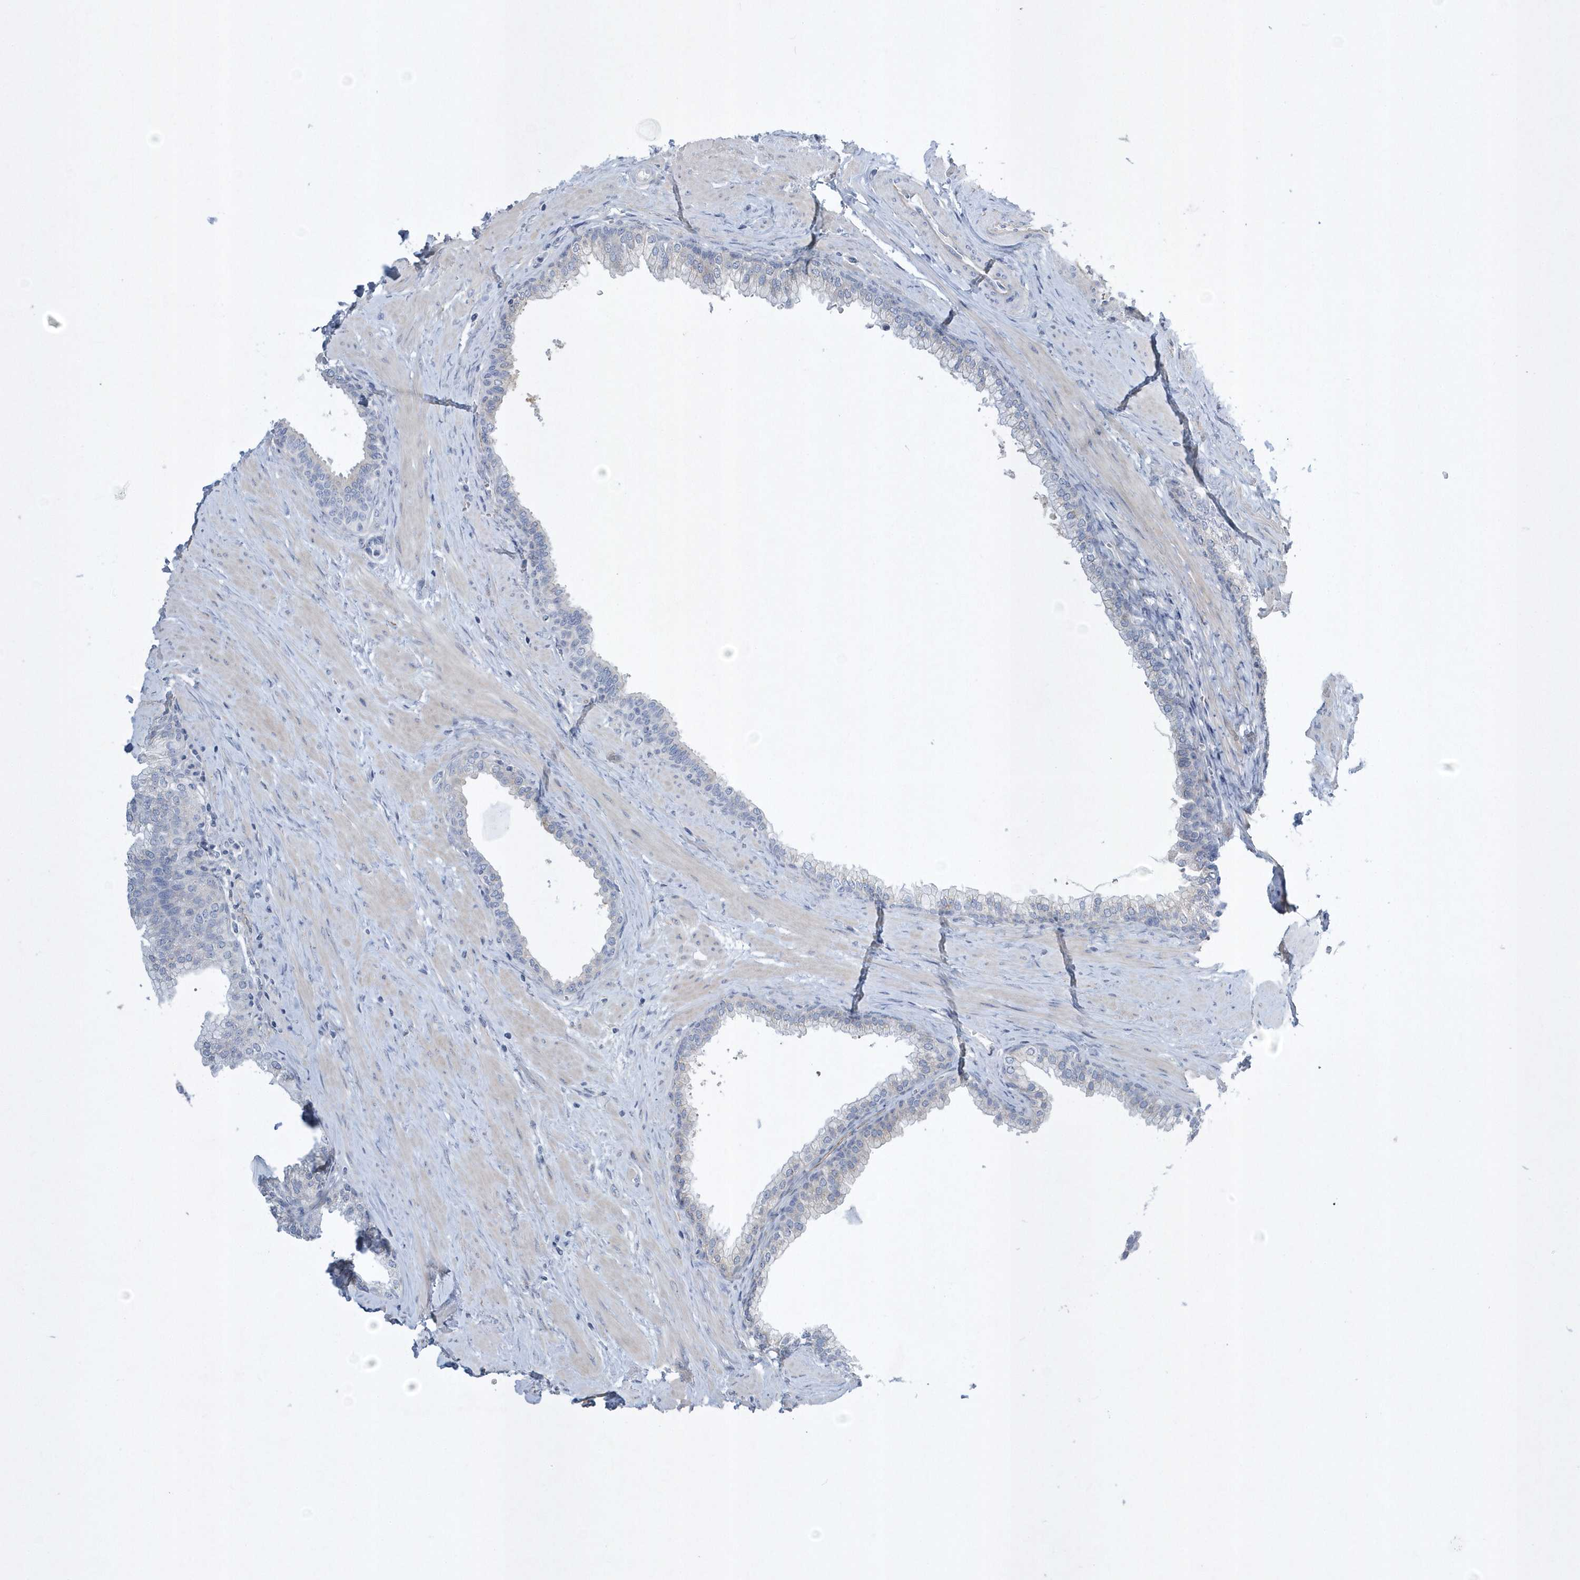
{"staining": {"intensity": "negative", "quantity": "none", "location": "none"}, "tissue": "prostate", "cell_type": "Glandular cells", "image_type": "normal", "snomed": [{"axis": "morphology", "description": "Normal tissue, NOS"}, {"axis": "morphology", "description": "Urothelial carcinoma, Low grade"}, {"axis": "topography", "description": "Urinary bladder"}, {"axis": "topography", "description": "Prostate"}], "caption": "Immunohistochemistry (IHC) photomicrograph of benign prostate stained for a protein (brown), which exhibits no expression in glandular cells.", "gene": "SPATA18", "patient": {"sex": "male", "age": 60}}